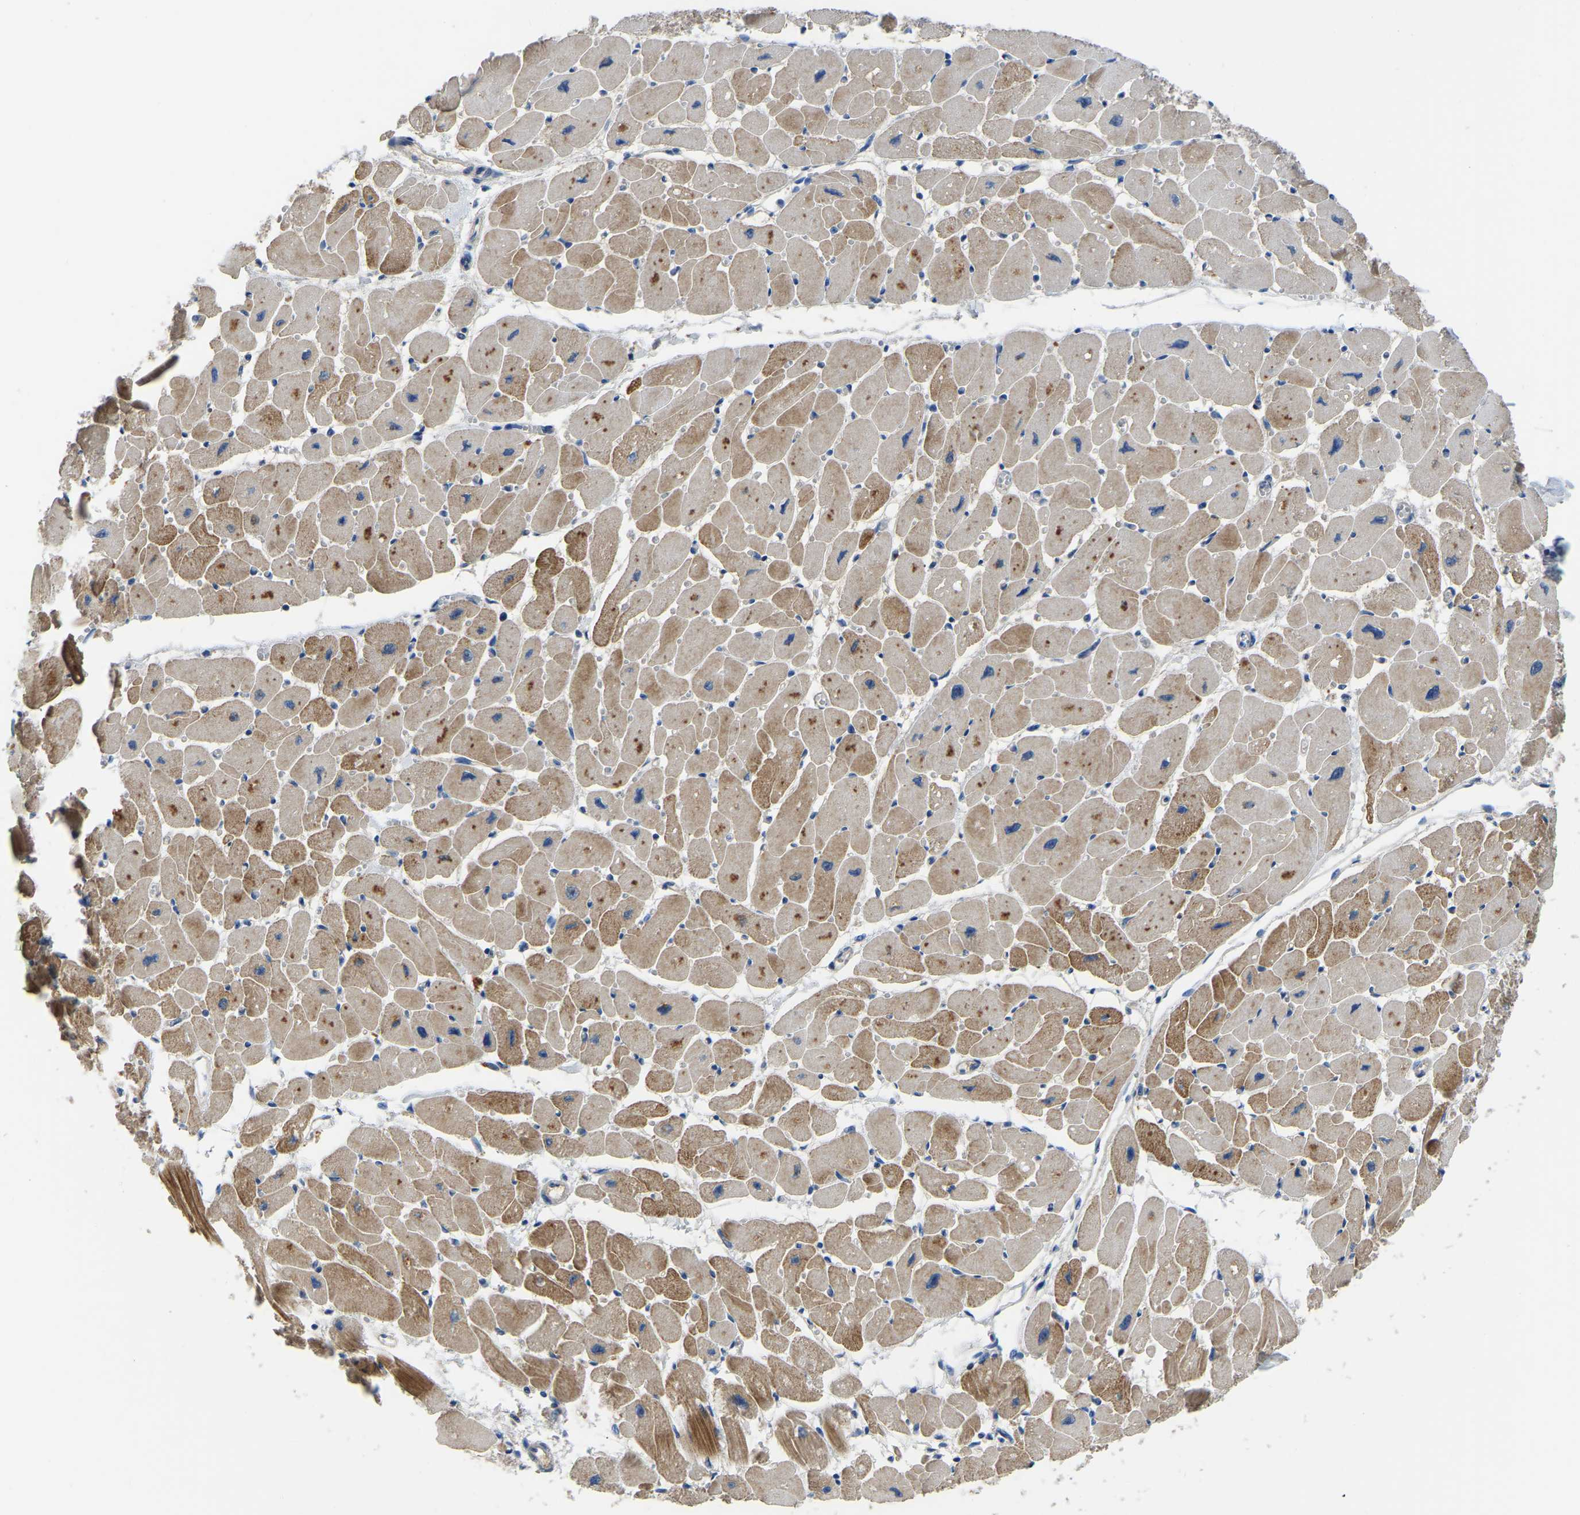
{"staining": {"intensity": "strong", "quantity": ">75%", "location": "cytoplasmic/membranous"}, "tissue": "heart muscle", "cell_type": "Cardiomyocytes", "image_type": "normal", "snomed": [{"axis": "morphology", "description": "Normal tissue, NOS"}, {"axis": "topography", "description": "Heart"}], "caption": "Cardiomyocytes exhibit strong cytoplasmic/membranous positivity in approximately >75% of cells in unremarkable heart muscle. The staining was performed using DAB (3,3'-diaminobenzidine), with brown indicating positive protein expression. Nuclei are stained blue with hematoxylin.", "gene": "HIGD2B", "patient": {"sex": "female", "age": 54}}